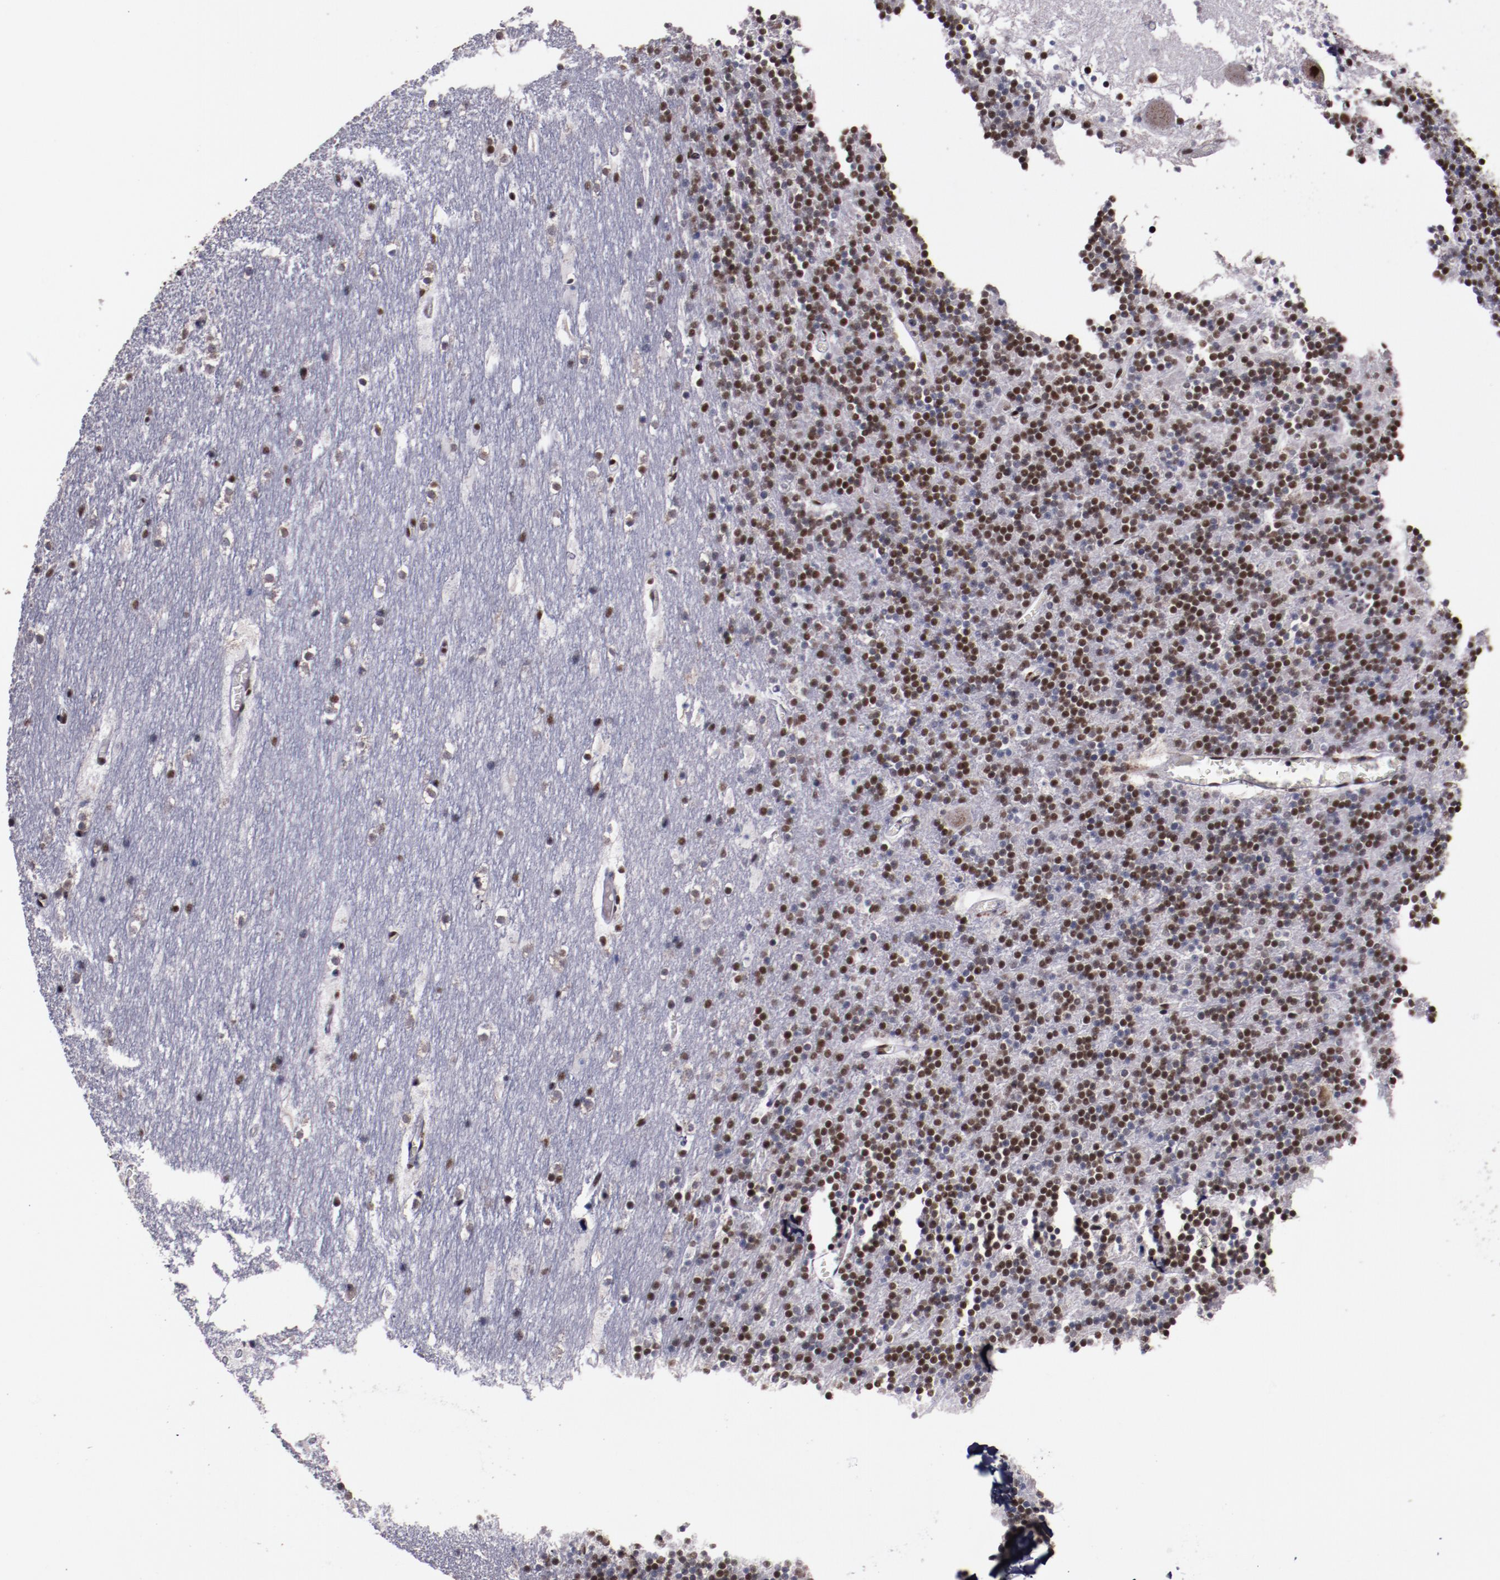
{"staining": {"intensity": "moderate", "quantity": "25%-75%", "location": "nuclear"}, "tissue": "cerebellum", "cell_type": "Cells in granular layer", "image_type": "normal", "snomed": [{"axis": "morphology", "description": "Normal tissue, NOS"}, {"axis": "topography", "description": "Cerebellum"}], "caption": "Brown immunohistochemical staining in normal human cerebellum shows moderate nuclear staining in about 25%-75% of cells in granular layer.", "gene": "PPP4R3A", "patient": {"sex": "male", "age": 45}}